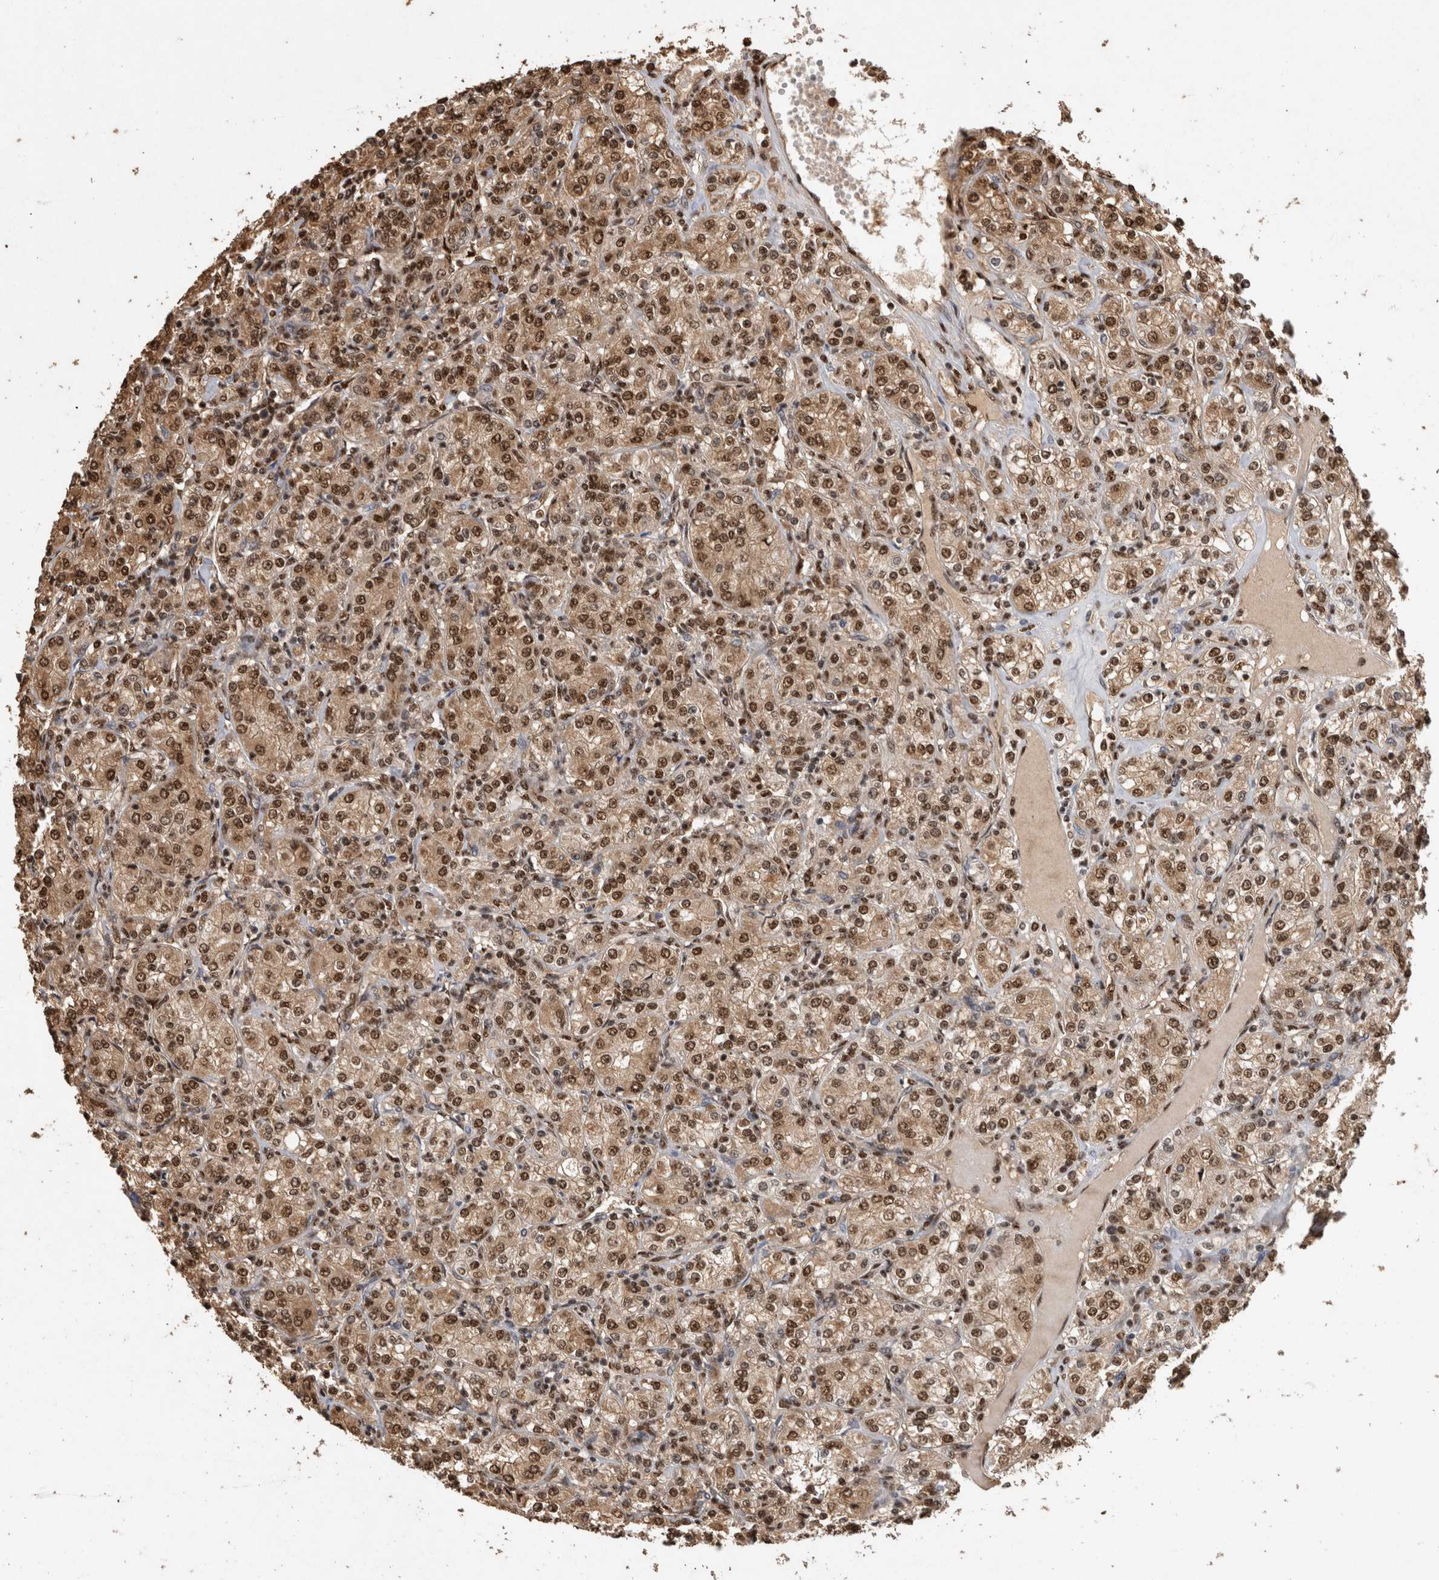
{"staining": {"intensity": "moderate", "quantity": ">75%", "location": "nuclear"}, "tissue": "renal cancer", "cell_type": "Tumor cells", "image_type": "cancer", "snomed": [{"axis": "morphology", "description": "Adenocarcinoma, NOS"}, {"axis": "topography", "description": "Kidney"}], "caption": "Renal cancer stained with a brown dye reveals moderate nuclear positive expression in about >75% of tumor cells.", "gene": "RAD50", "patient": {"sex": "male", "age": 77}}